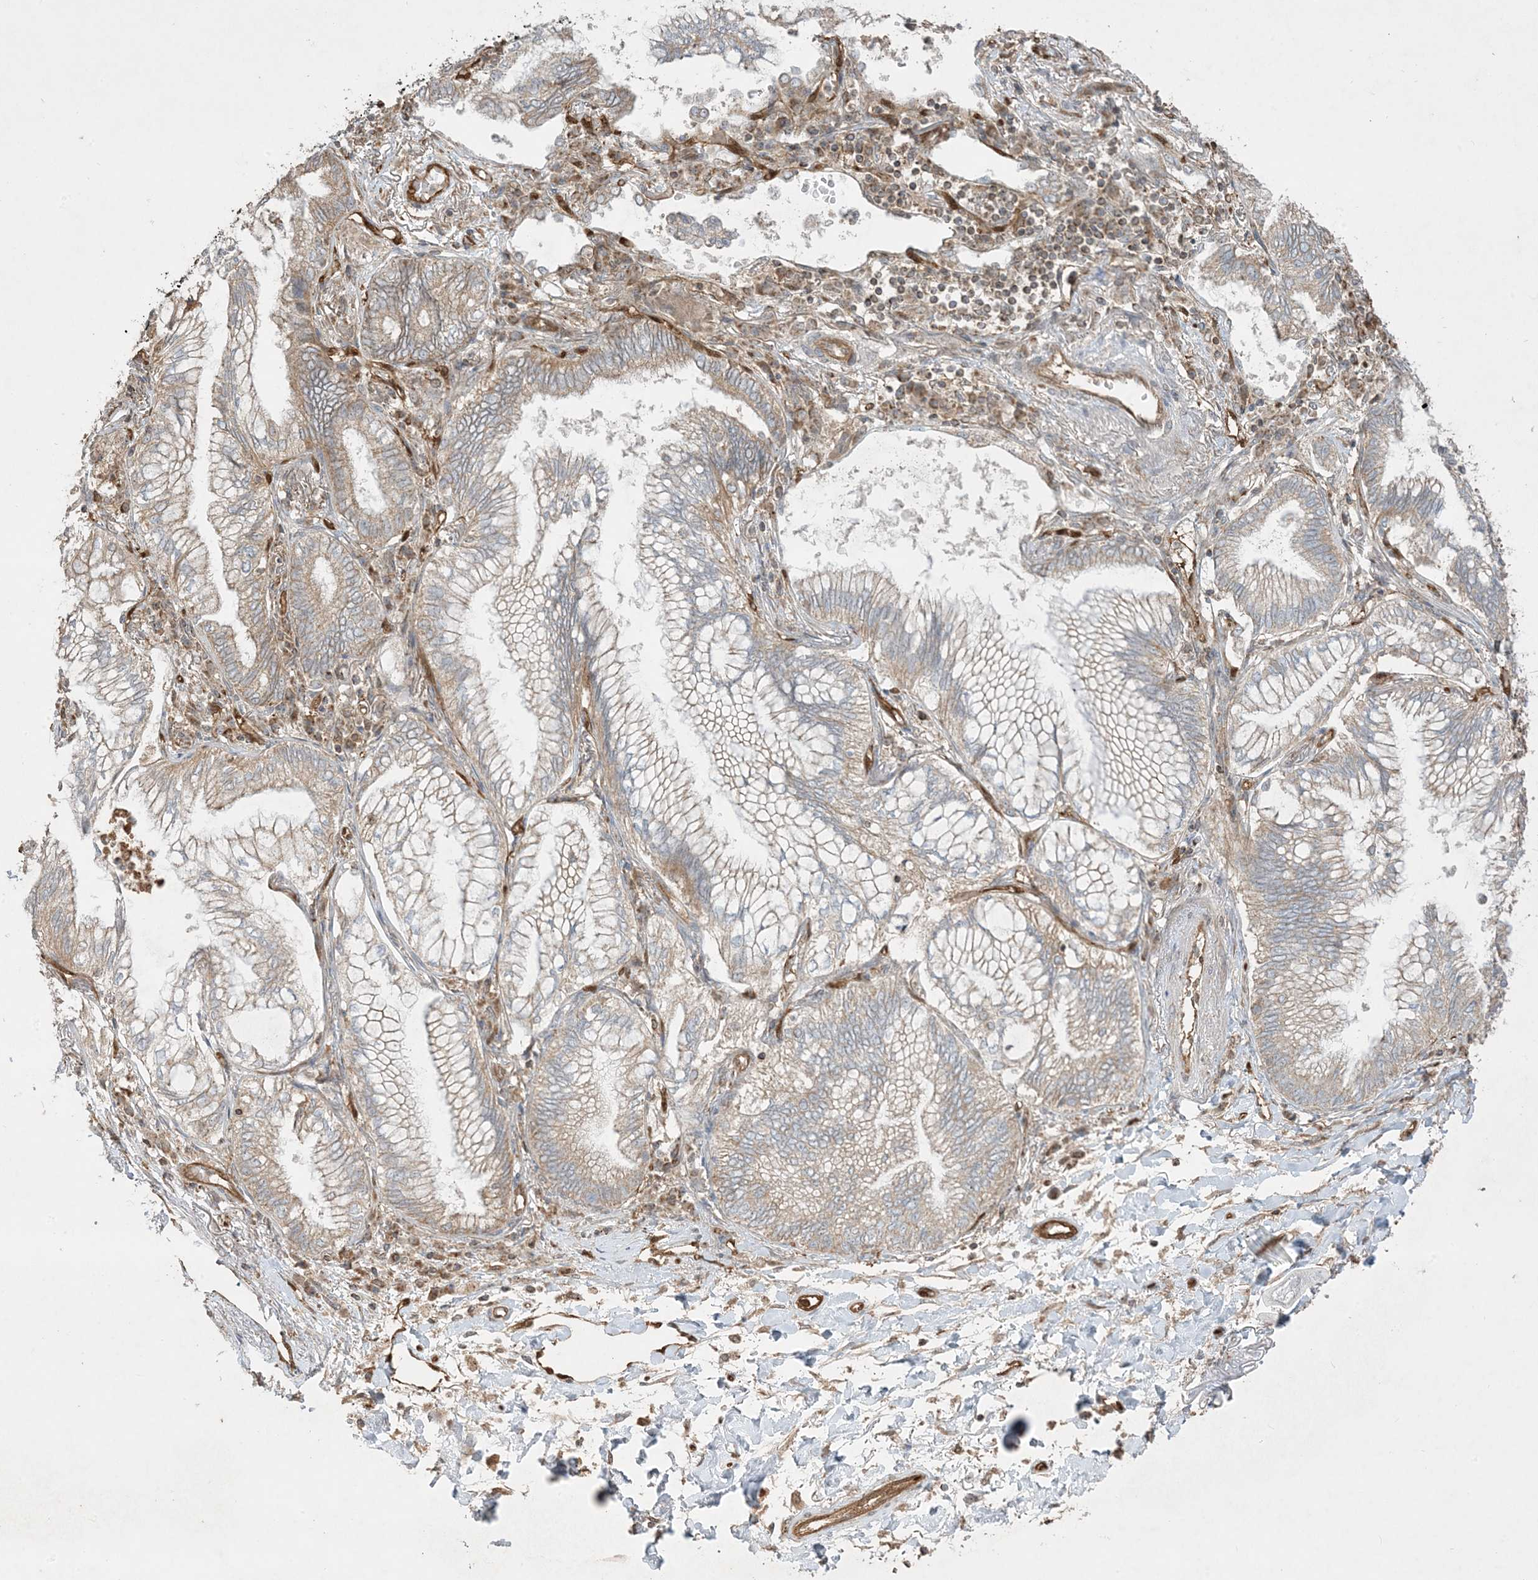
{"staining": {"intensity": "weak", "quantity": "25%-75%", "location": "cytoplasmic/membranous"}, "tissue": "lung cancer", "cell_type": "Tumor cells", "image_type": "cancer", "snomed": [{"axis": "morphology", "description": "Adenocarcinoma, NOS"}, {"axis": "topography", "description": "Lung"}], "caption": "A high-resolution micrograph shows immunohistochemistry (IHC) staining of lung cancer (adenocarcinoma), which shows weak cytoplasmic/membranous expression in about 25%-75% of tumor cells. (DAB (3,3'-diaminobenzidine) = brown stain, brightfield microscopy at high magnification).", "gene": "PPM1F", "patient": {"sex": "female", "age": 70}}